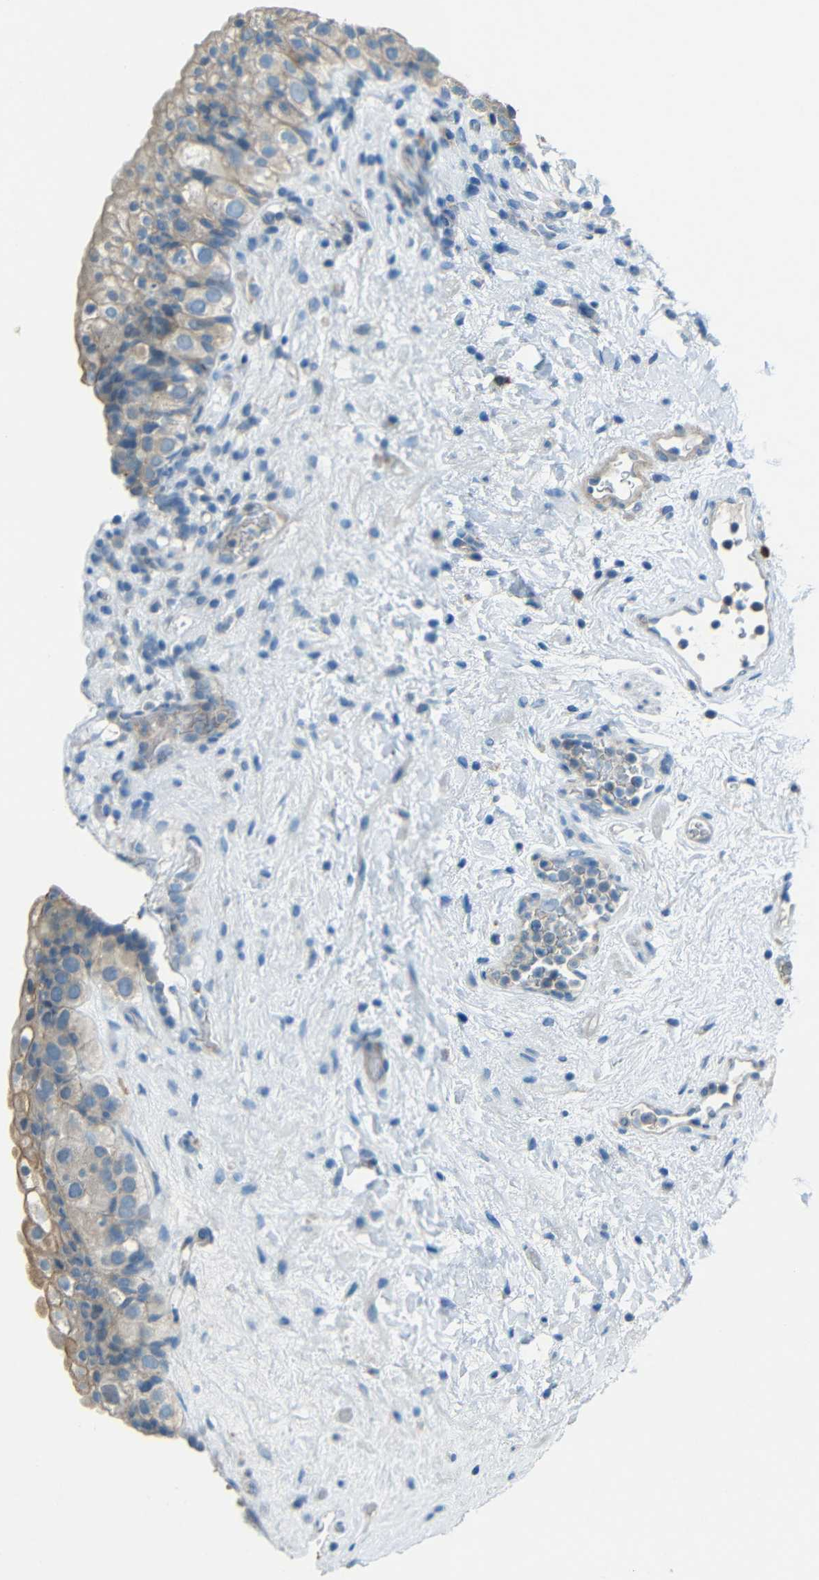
{"staining": {"intensity": "weak", "quantity": ">75%", "location": "cytoplasmic/membranous"}, "tissue": "urinary bladder", "cell_type": "Urothelial cells", "image_type": "normal", "snomed": [{"axis": "morphology", "description": "Normal tissue, NOS"}, {"axis": "topography", "description": "Urinary bladder"}], "caption": "The immunohistochemical stain highlights weak cytoplasmic/membranous expression in urothelial cells of benign urinary bladder.", "gene": "CYP26B1", "patient": {"sex": "female", "age": 64}}